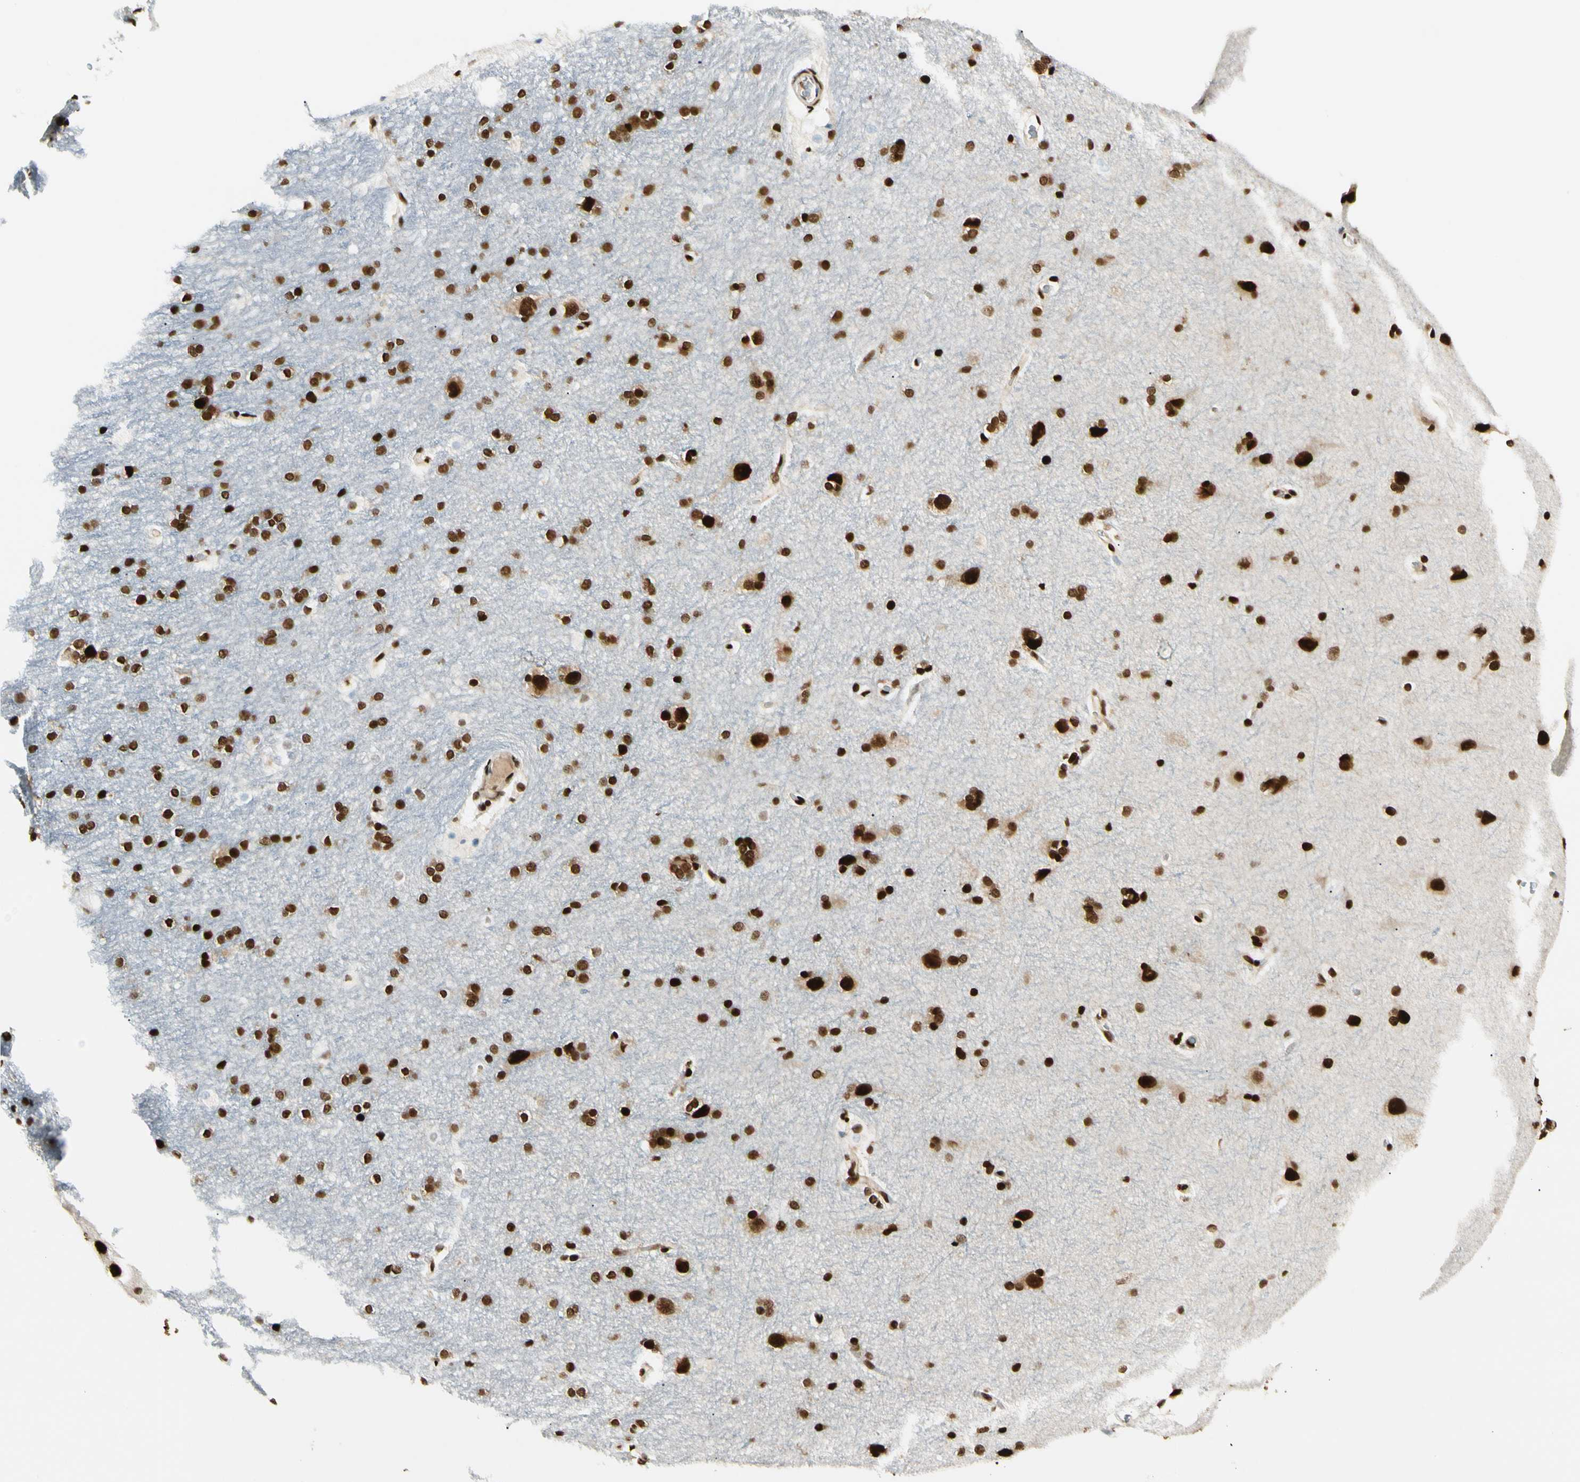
{"staining": {"intensity": "strong", "quantity": ">75%", "location": "nuclear"}, "tissue": "hippocampus", "cell_type": "Glial cells", "image_type": "normal", "snomed": [{"axis": "morphology", "description": "Normal tissue, NOS"}, {"axis": "topography", "description": "Hippocampus"}], "caption": "Protein expression analysis of benign hippocampus reveals strong nuclear expression in about >75% of glial cells. The protein of interest is stained brown, and the nuclei are stained in blue (DAB IHC with brightfield microscopy, high magnification).", "gene": "FUS", "patient": {"sex": "female", "age": 19}}